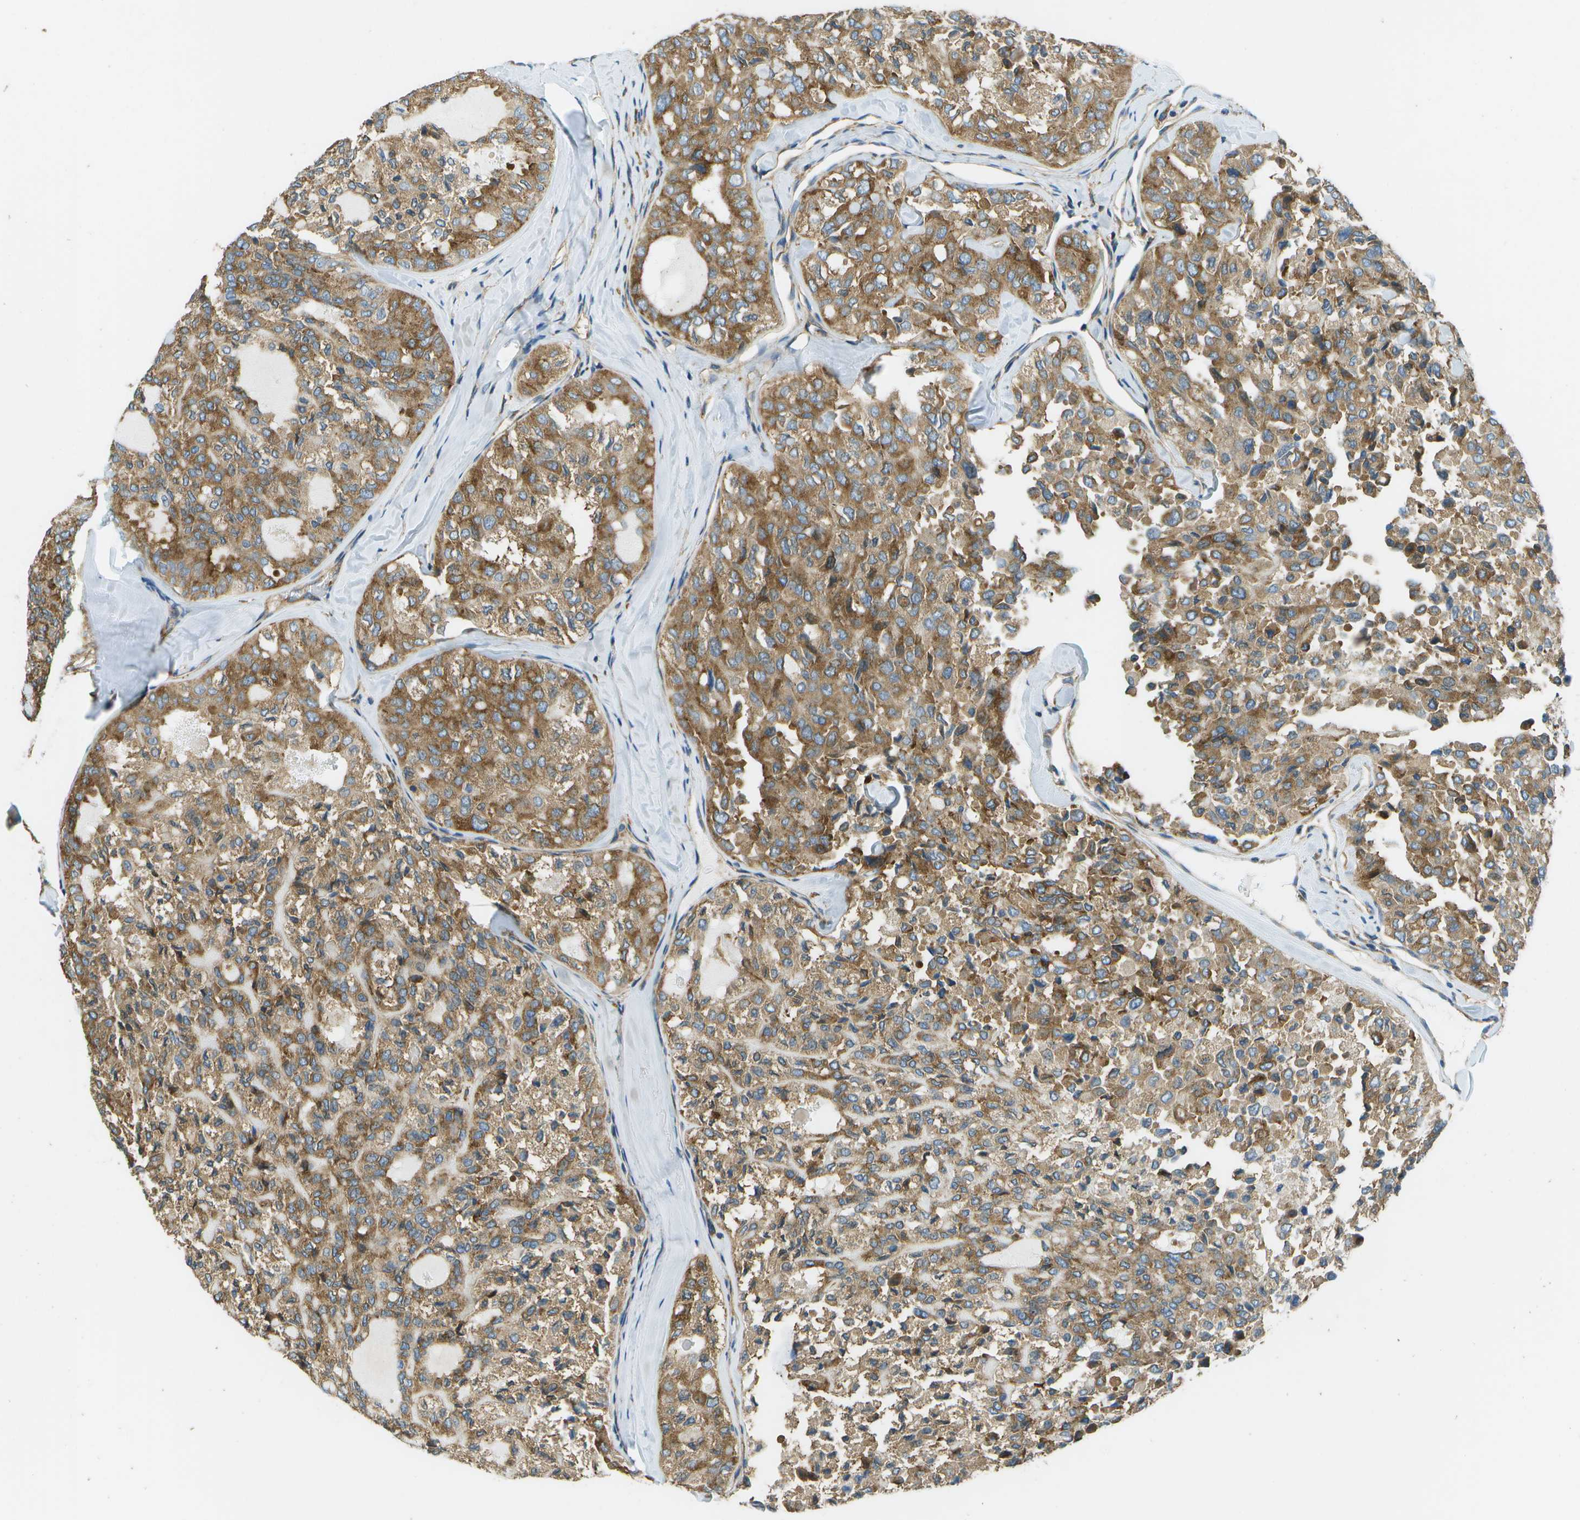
{"staining": {"intensity": "moderate", "quantity": ">75%", "location": "cytoplasmic/membranous"}, "tissue": "thyroid cancer", "cell_type": "Tumor cells", "image_type": "cancer", "snomed": [{"axis": "morphology", "description": "Follicular adenoma carcinoma, NOS"}, {"axis": "topography", "description": "Thyroid gland"}], "caption": "Human thyroid cancer (follicular adenoma carcinoma) stained with a protein marker demonstrates moderate staining in tumor cells.", "gene": "CLTC", "patient": {"sex": "male", "age": 75}}